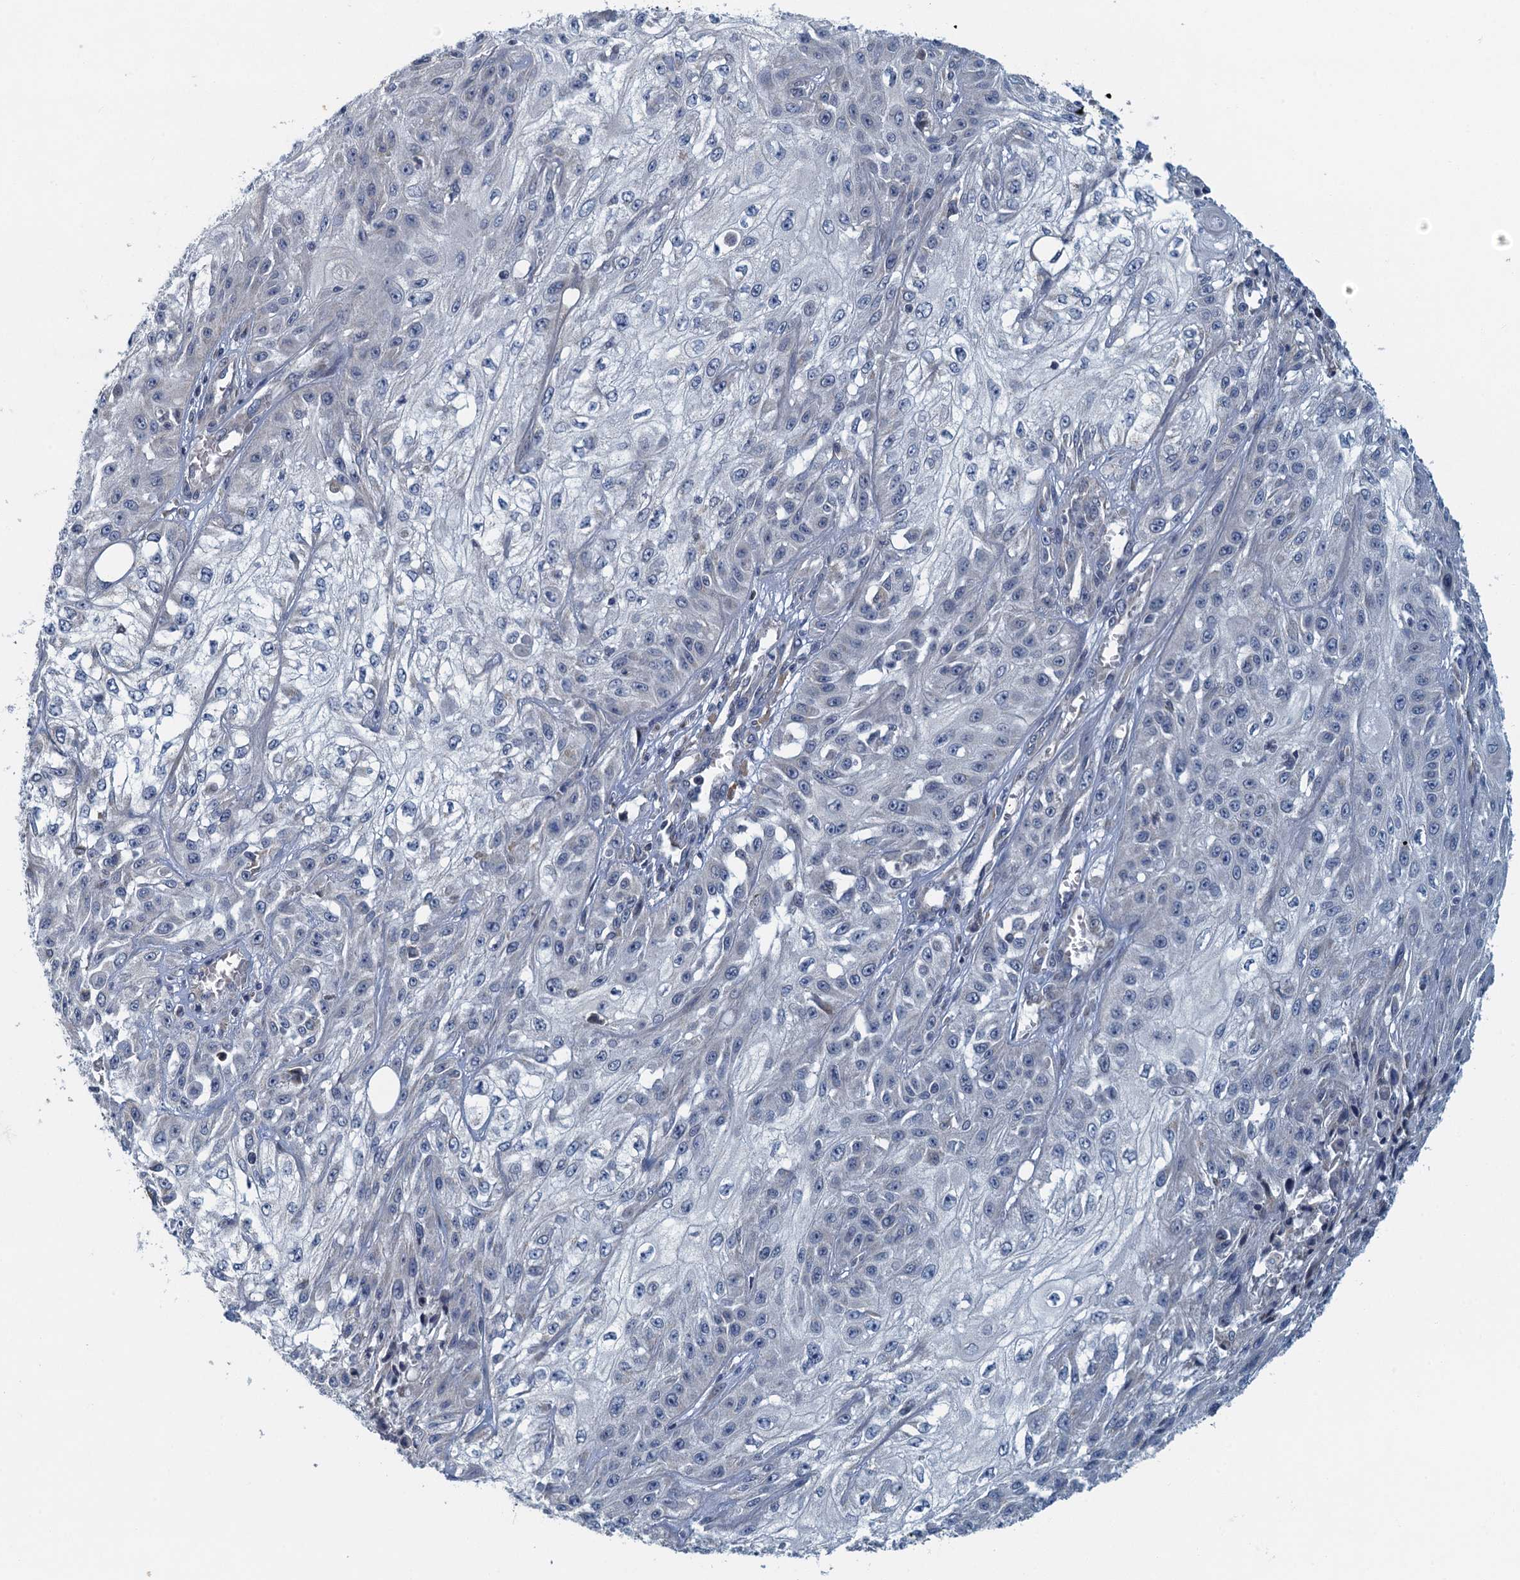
{"staining": {"intensity": "negative", "quantity": "none", "location": "none"}, "tissue": "skin cancer", "cell_type": "Tumor cells", "image_type": "cancer", "snomed": [{"axis": "morphology", "description": "Squamous cell carcinoma, NOS"}, {"axis": "morphology", "description": "Squamous cell carcinoma, metastatic, NOS"}, {"axis": "topography", "description": "Skin"}, {"axis": "topography", "description": "Lymph node"}], "caption": "Human skin cancer stained for a protein using immunohistochemistry (IHC) displays no expression in tumor cells.", "gene": "ALG2", "patient": {"sex": "male", "age": 75}}